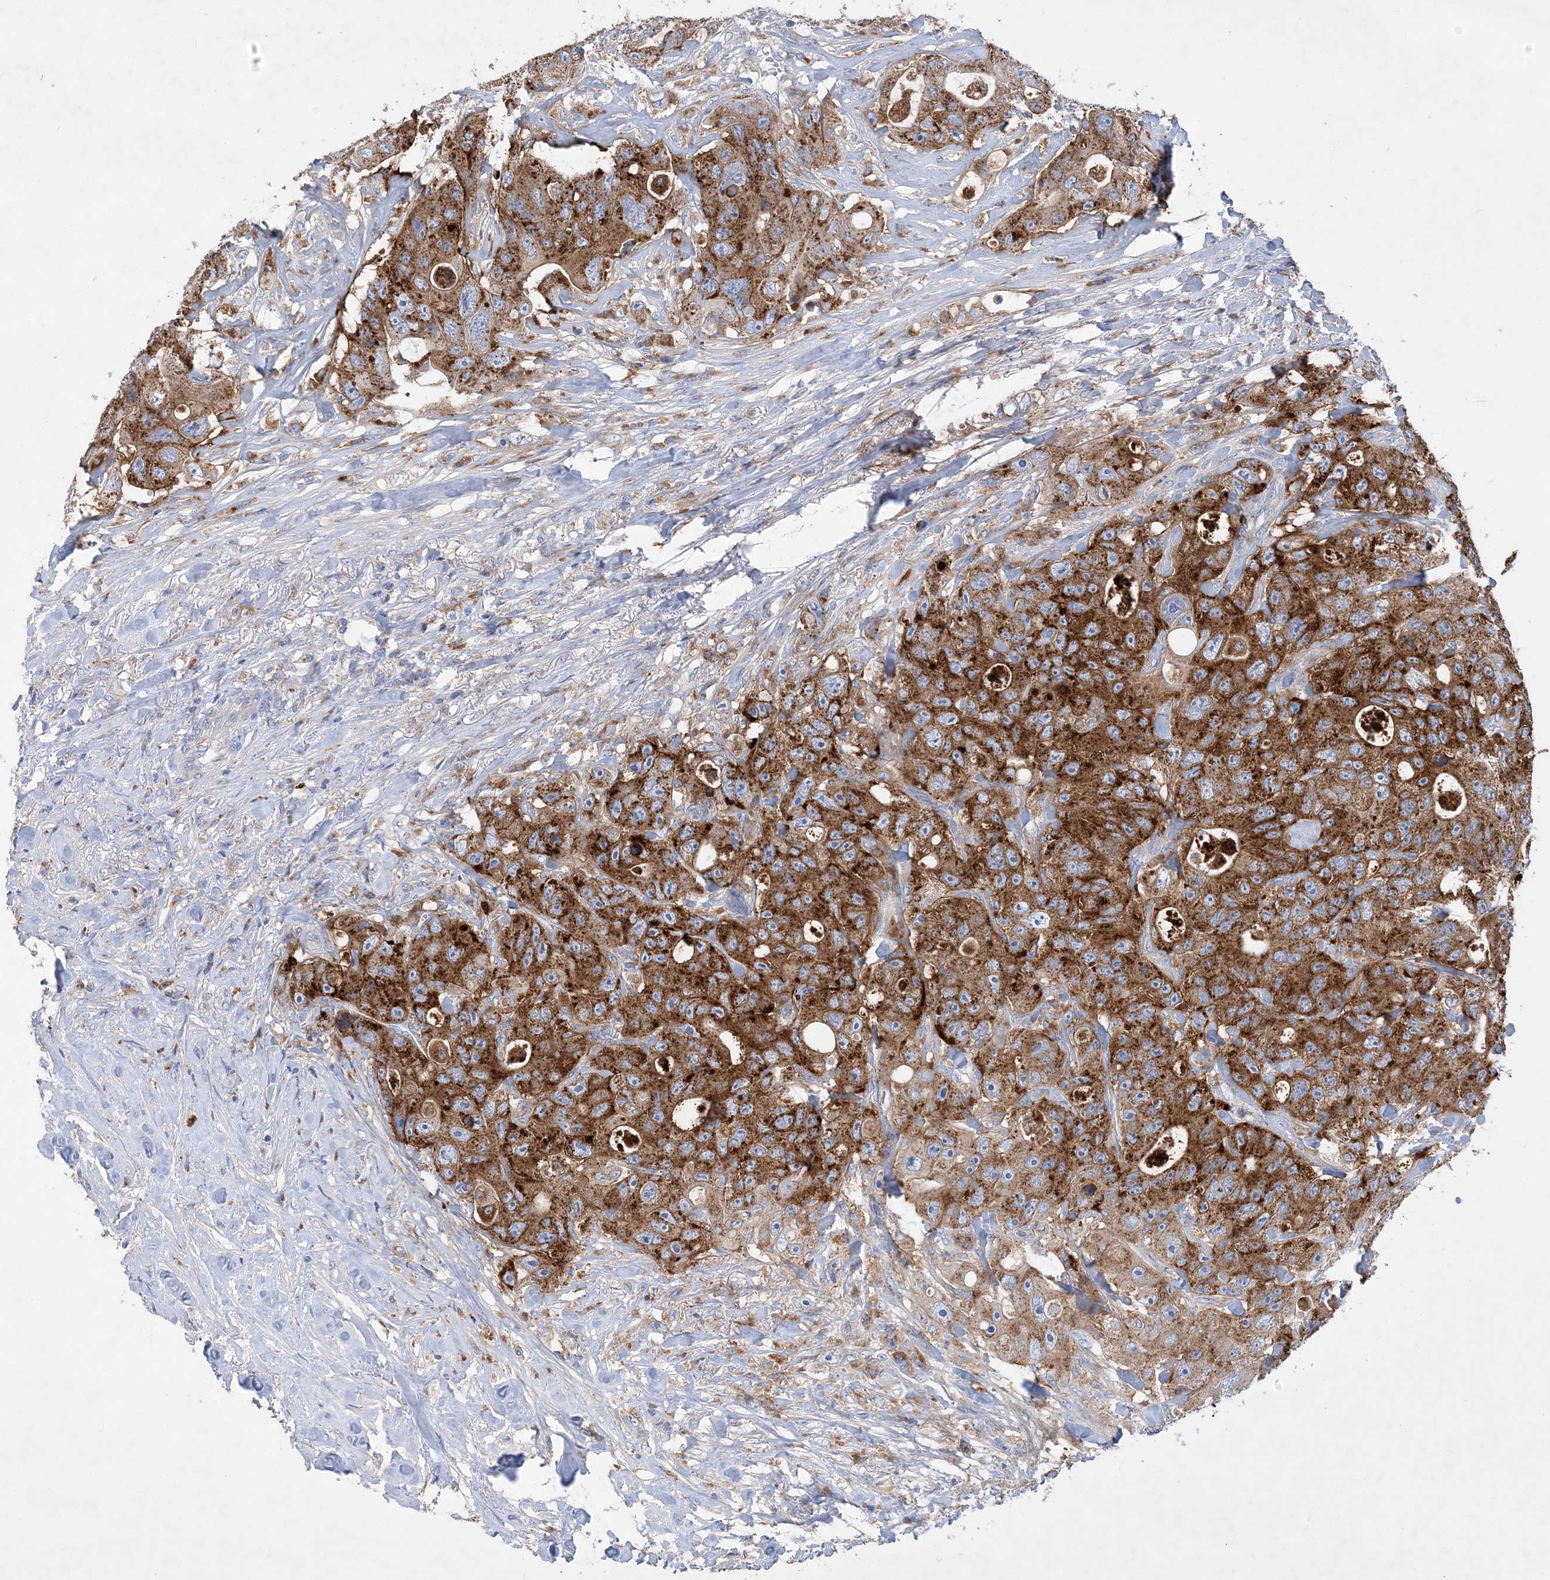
{"staining": {"intensity": "strong", "quantity": ">75%", "location": "cytoplasmic/membranous"}, "tissue": "colorectal cancer", "cell_type": "Tumor cells", "image_type": "cancer", "snomed": [{"axis": "morphology", "description": "Adenocarcinoma, NOS"}, {"axis": "topography", "description": "Colon"}], "caption": "The image shows immunohistochemical staining of colorectal cancer. There is strong cytoplasmic/membranous positivity is present in about >75% of tumor cells.", "gene": "GRINA", "patient": {"sex": "female", "age": 46}}